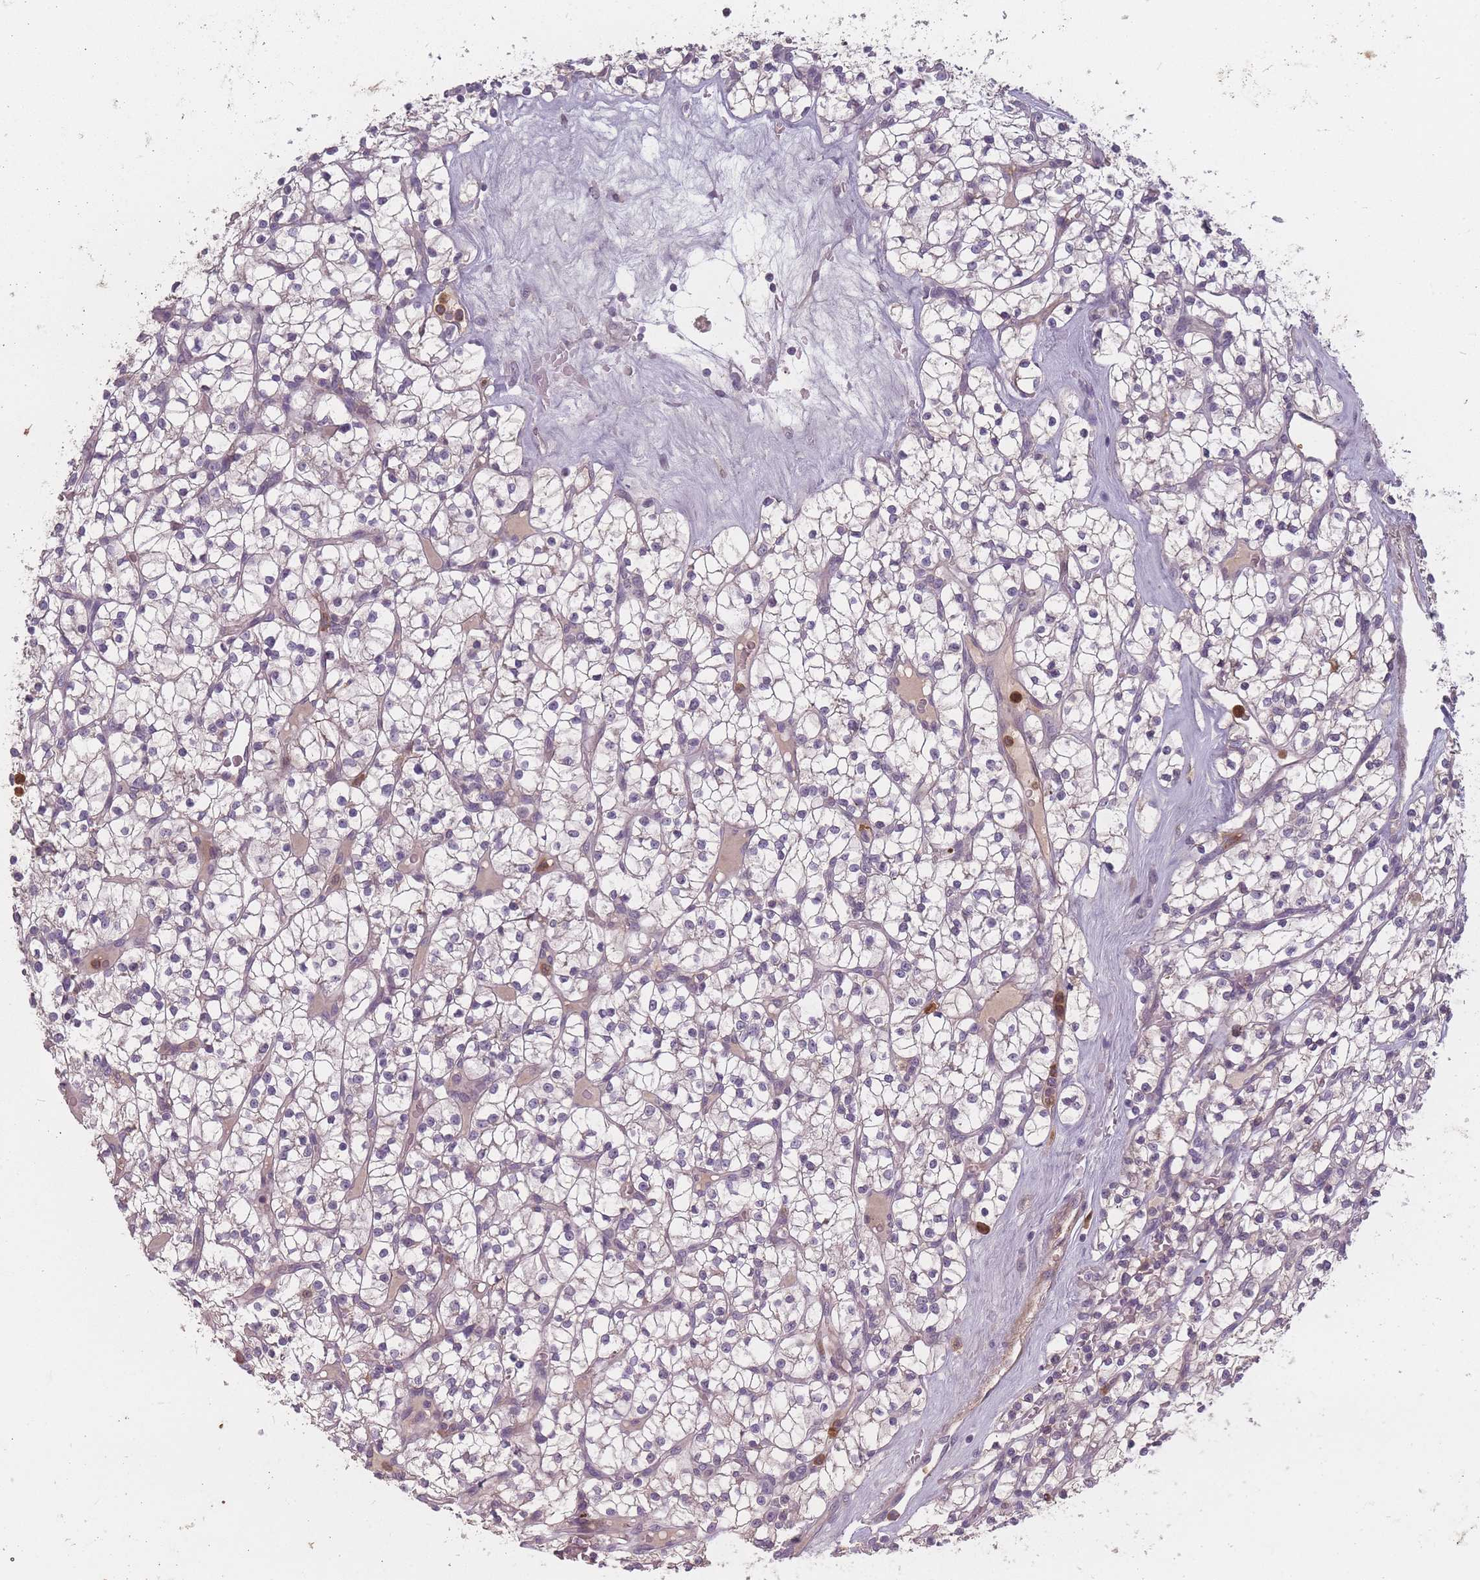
{"staining": {"intensity": "negative", "quantity": "none", "location": "none"}, "tissue": "renal cancer", "cell_type": "Tumor cells", "image_type": "cancer", "snomed": [{"axis": "morphology", "description": "Adenocarcinoma, NOS"}, {"axis": "topography", "description": "Kidney"}], "caption": "Tumor cells show no significant protein staining in renal cancer.", "gene": "BST1", "patient": {"sex": "female", "age": 64}}